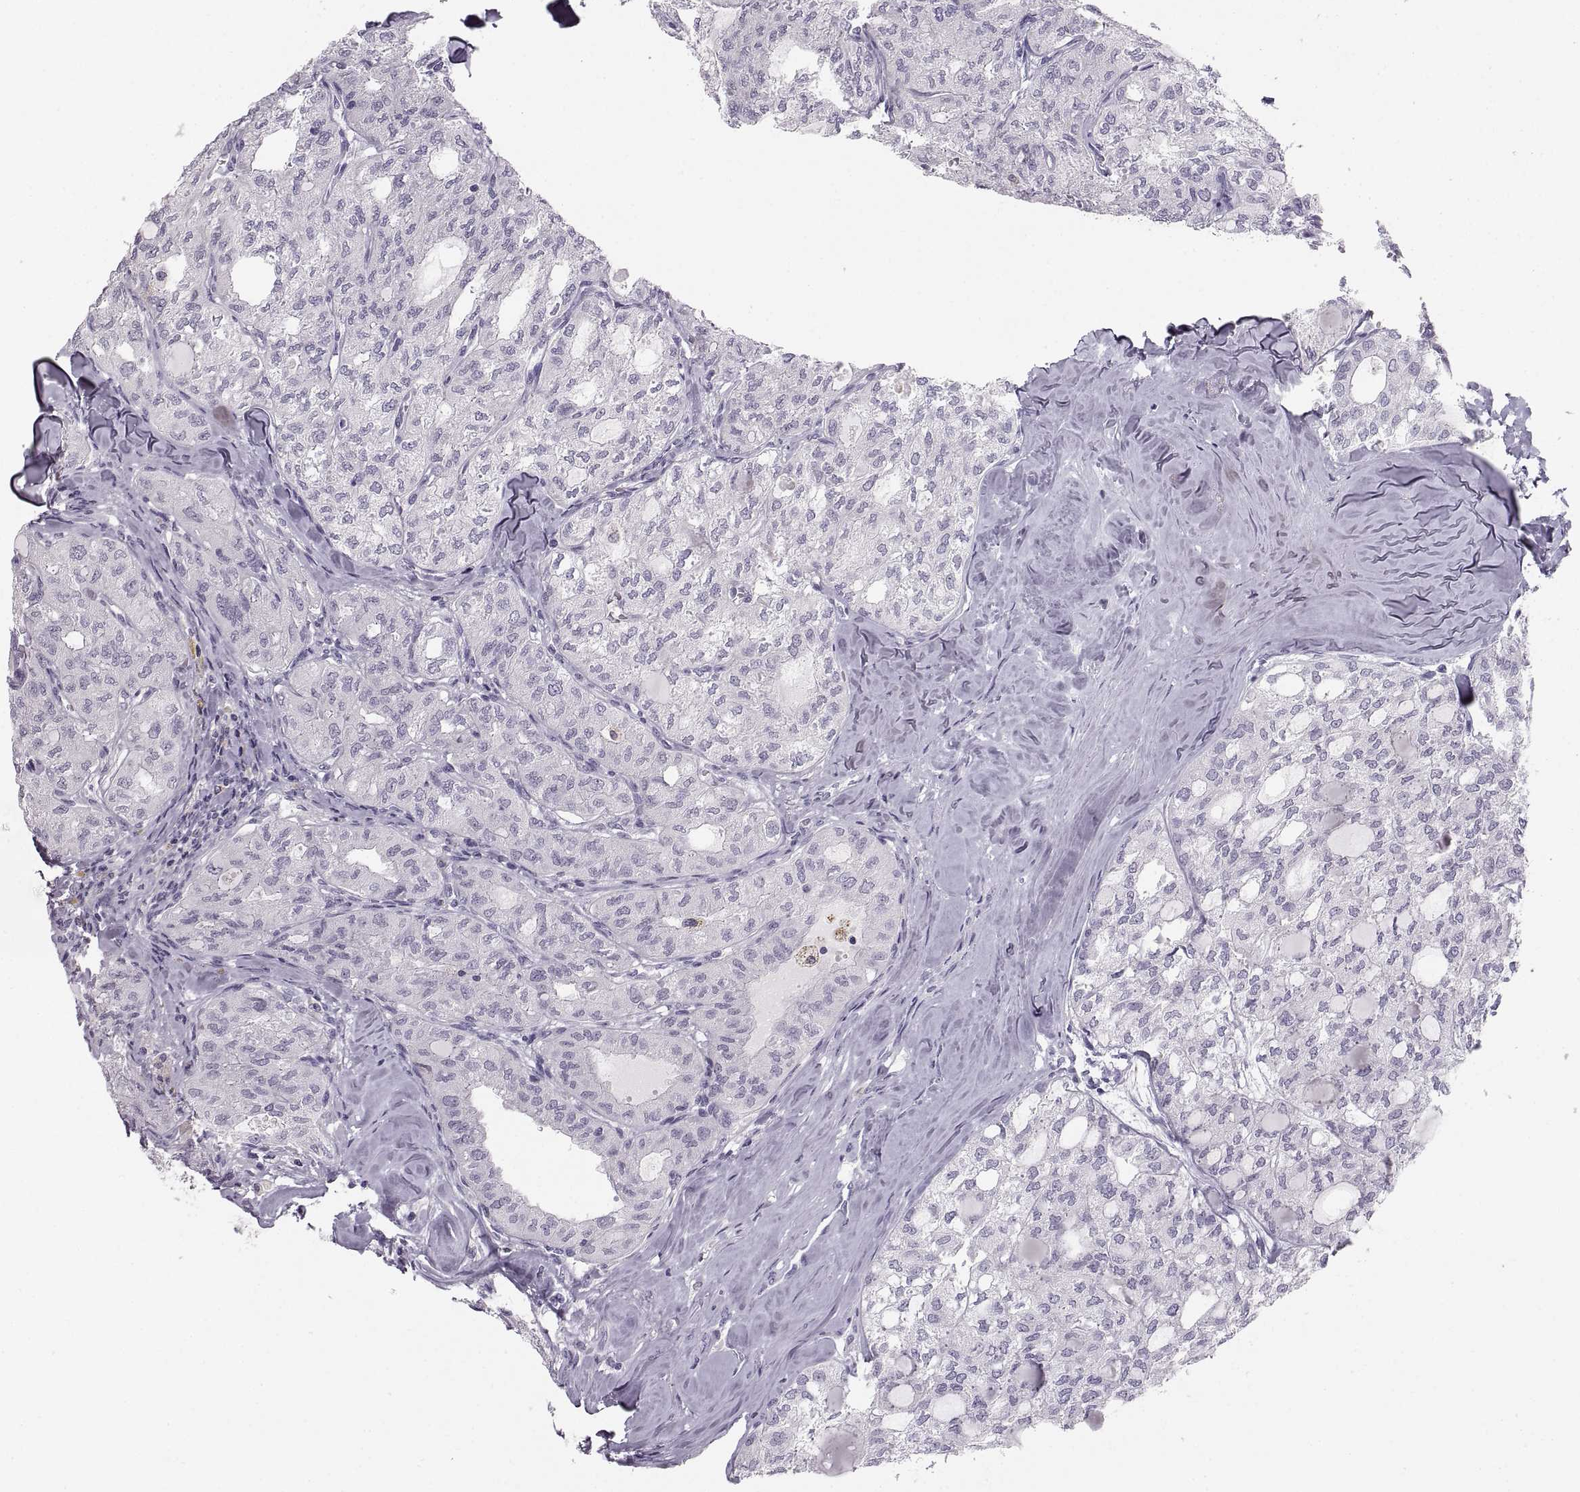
{"staining": {"intensity": "negative", "quantity": "none", "location": "none"}, "tissue": "thyroid cancer", "cell_type": "Tumor cells", "image_type": "cancer", "snomed": [{"axis": "morphology", "description": "Follicular adenoma carcinoma, NOS"}, {"axis": "topography", "description": "Thyroid gland"}], "caption": "Tumor cells show no significant staining in thyroid cancer (follicular adenoma carcinoma).", "gene": "COL9A3", "patient": {"sex": "male", "age": 75}}